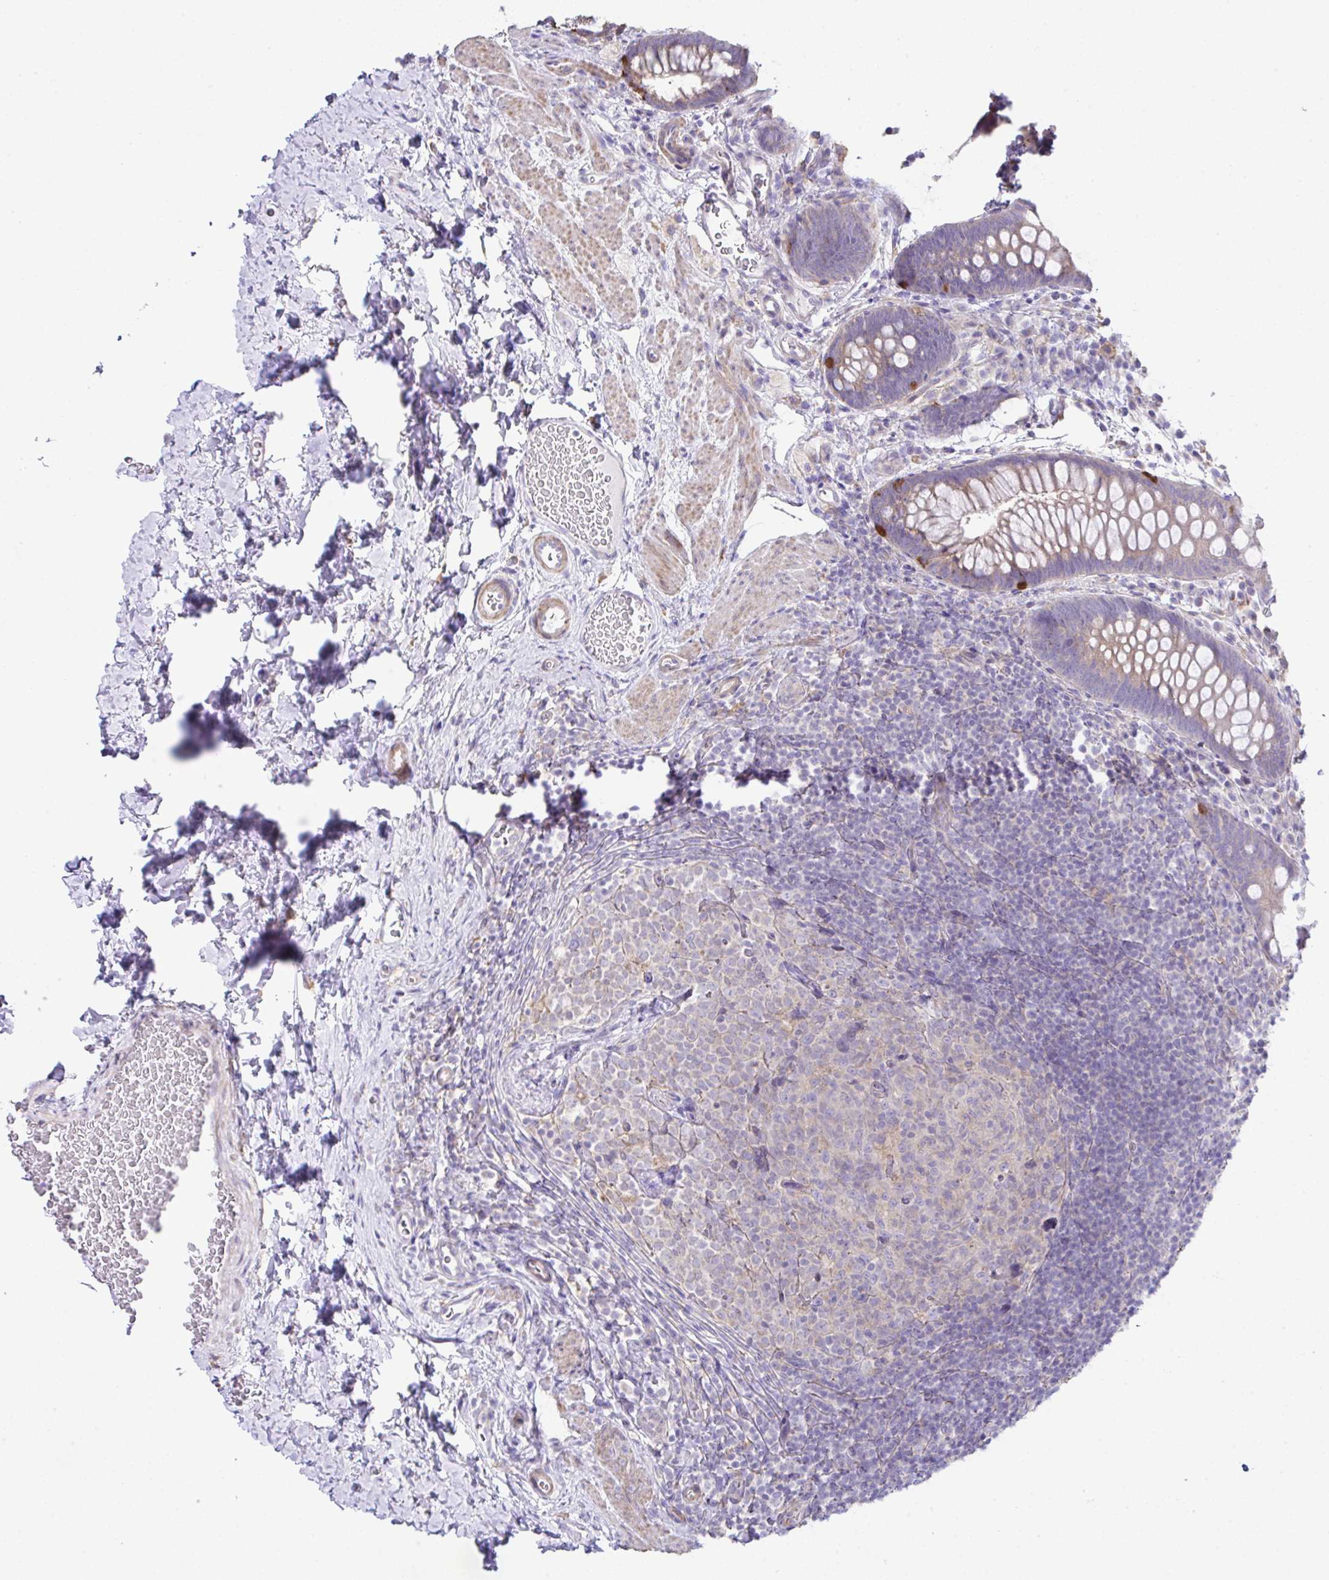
{"staining": {"intensity": "strong", "quantity": "<25%", "location": "cytoplasmic/membranous"}, "tissue": "rectum", "cell_type": "Glandular cells", "image_type": "normal", "snomed": [{"axis": "morphology", "description": "Normal tissue, NOS"}, {"axis": "topography", "description": "Rectum"}], "caption": "Approximately <25% of glandular cells in normal rectum exhibit strong cytoplasmic/membranous protein staining as visualized by brown immunohistochemical staining.", "gene": "OR4P4", "patient": {"sex": "female", "age": 69}}